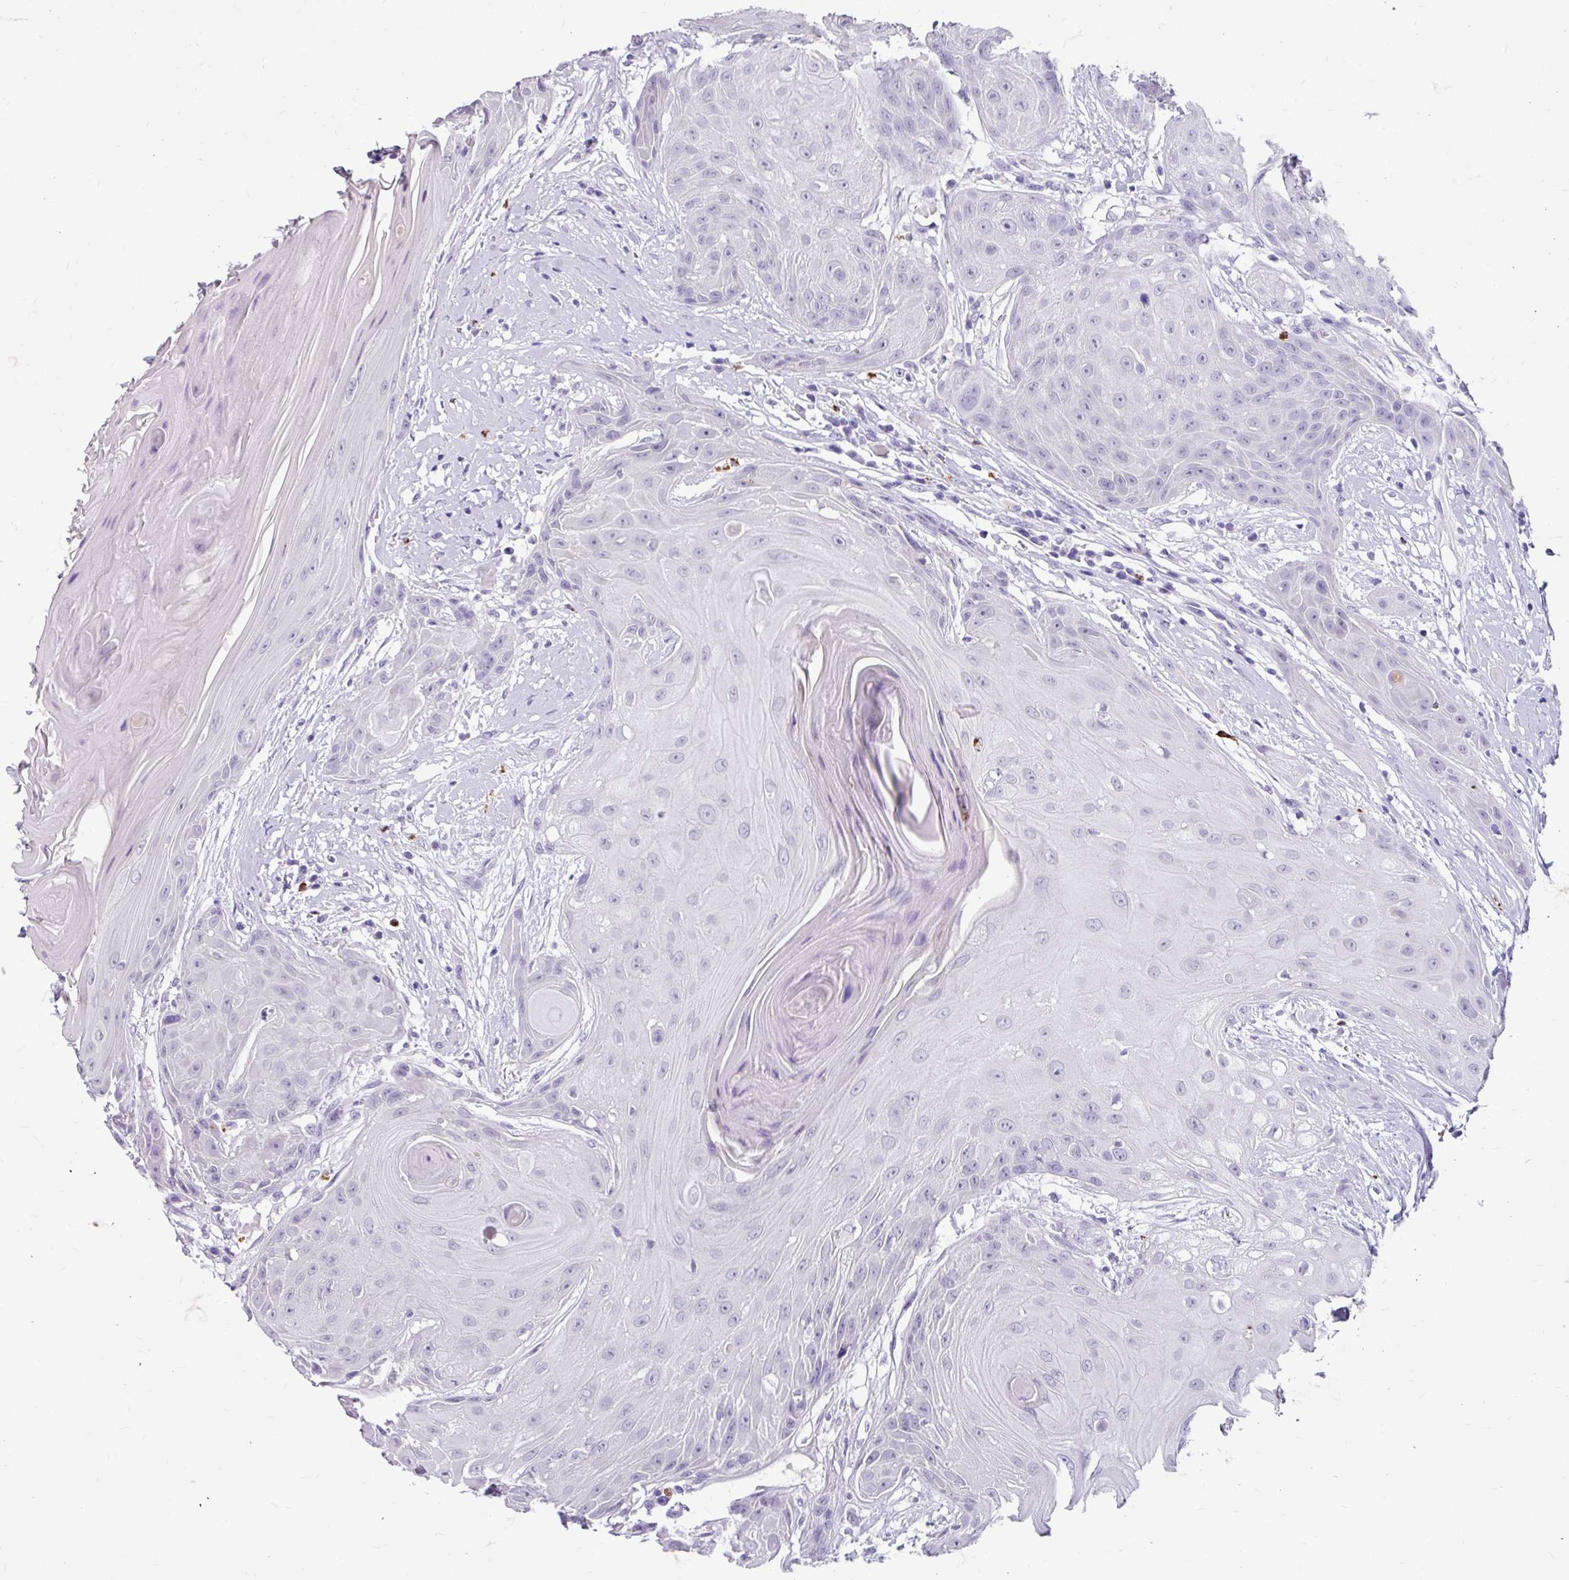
{"staining": {"intensity": "negative", "quantity": "none", "location": "none"}, "tissue": "head and neck cancer", "cell_type": "Tumor cells", "image_type": "cancer", "snomed": [{"axis": "morphology", "description": "Squamous cell carcinoma, NOS"}, {"axis": "topography", "description": "Head-Neck"}], "caption": "High magnification brightfield microscopy of squamous cell carcinoma (head and neck) stained with DAB (3,3'-diaminobenzidine) (brown) and counterstained with hematoxylin (blue): tumor cells show no significant staining.", "gene": "ANKRD1", "patient": {"sex": "female", "age": 73}}